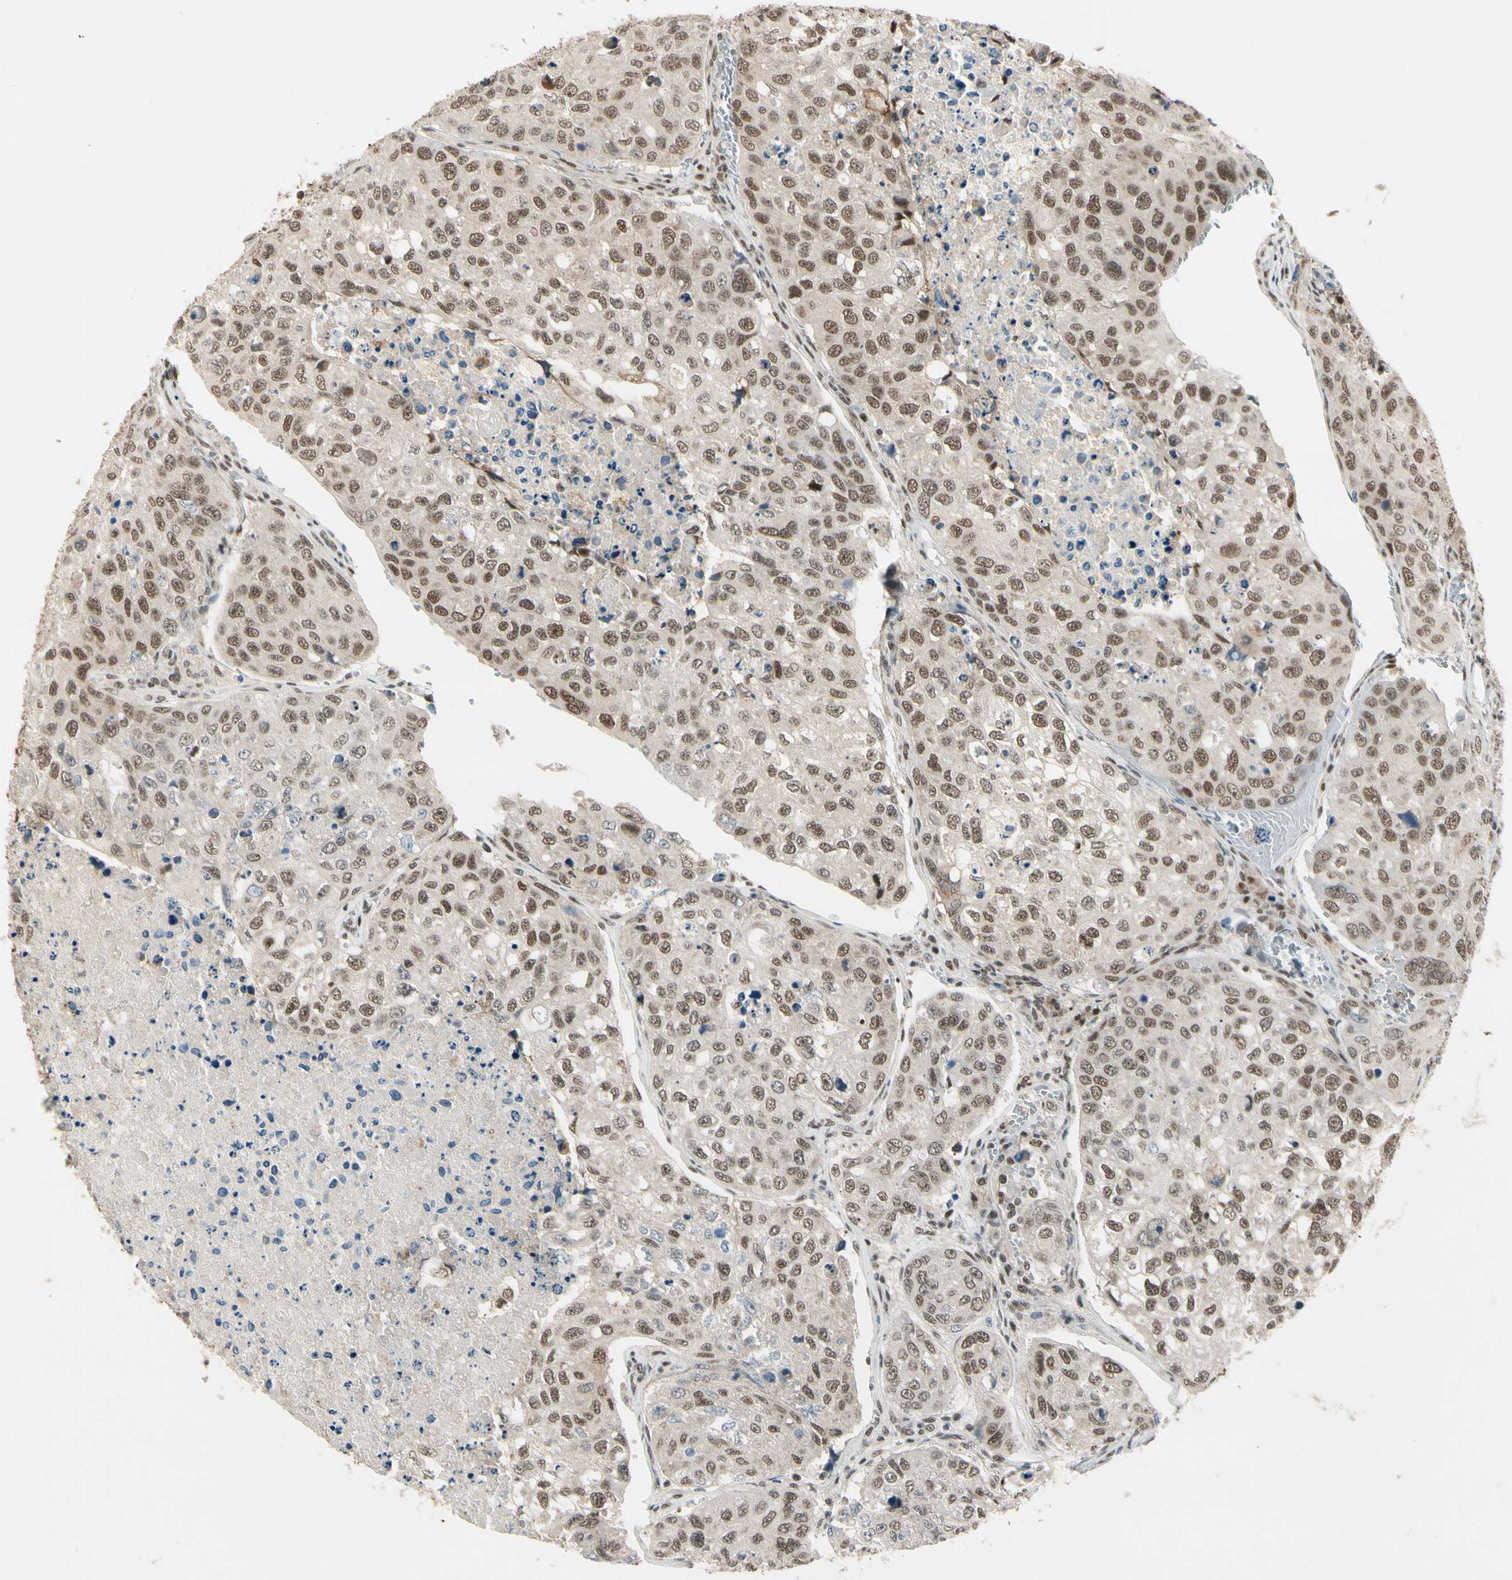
{"staining": {"intensity": "moderate", "quantity": ">75%", "location": "nuclear"}, "tissue": "urothelial cancer", "cell_type": "Tumor cells", "image_type": "cancer", "snomed": [{"axis": "morphology", "description": "Urothelial carcinoma, High grade"}, {"axis": "topography", "description": "Lymph node"}, {"axis": "topography", "description": "Urinary bladder"}], "caption": "Moderate nuclear positivity is seen in about >75% of tumor cells in urothelial cancer.", "gene": "CHAMP1", "patient": {"sex": "male", "age": 51}}